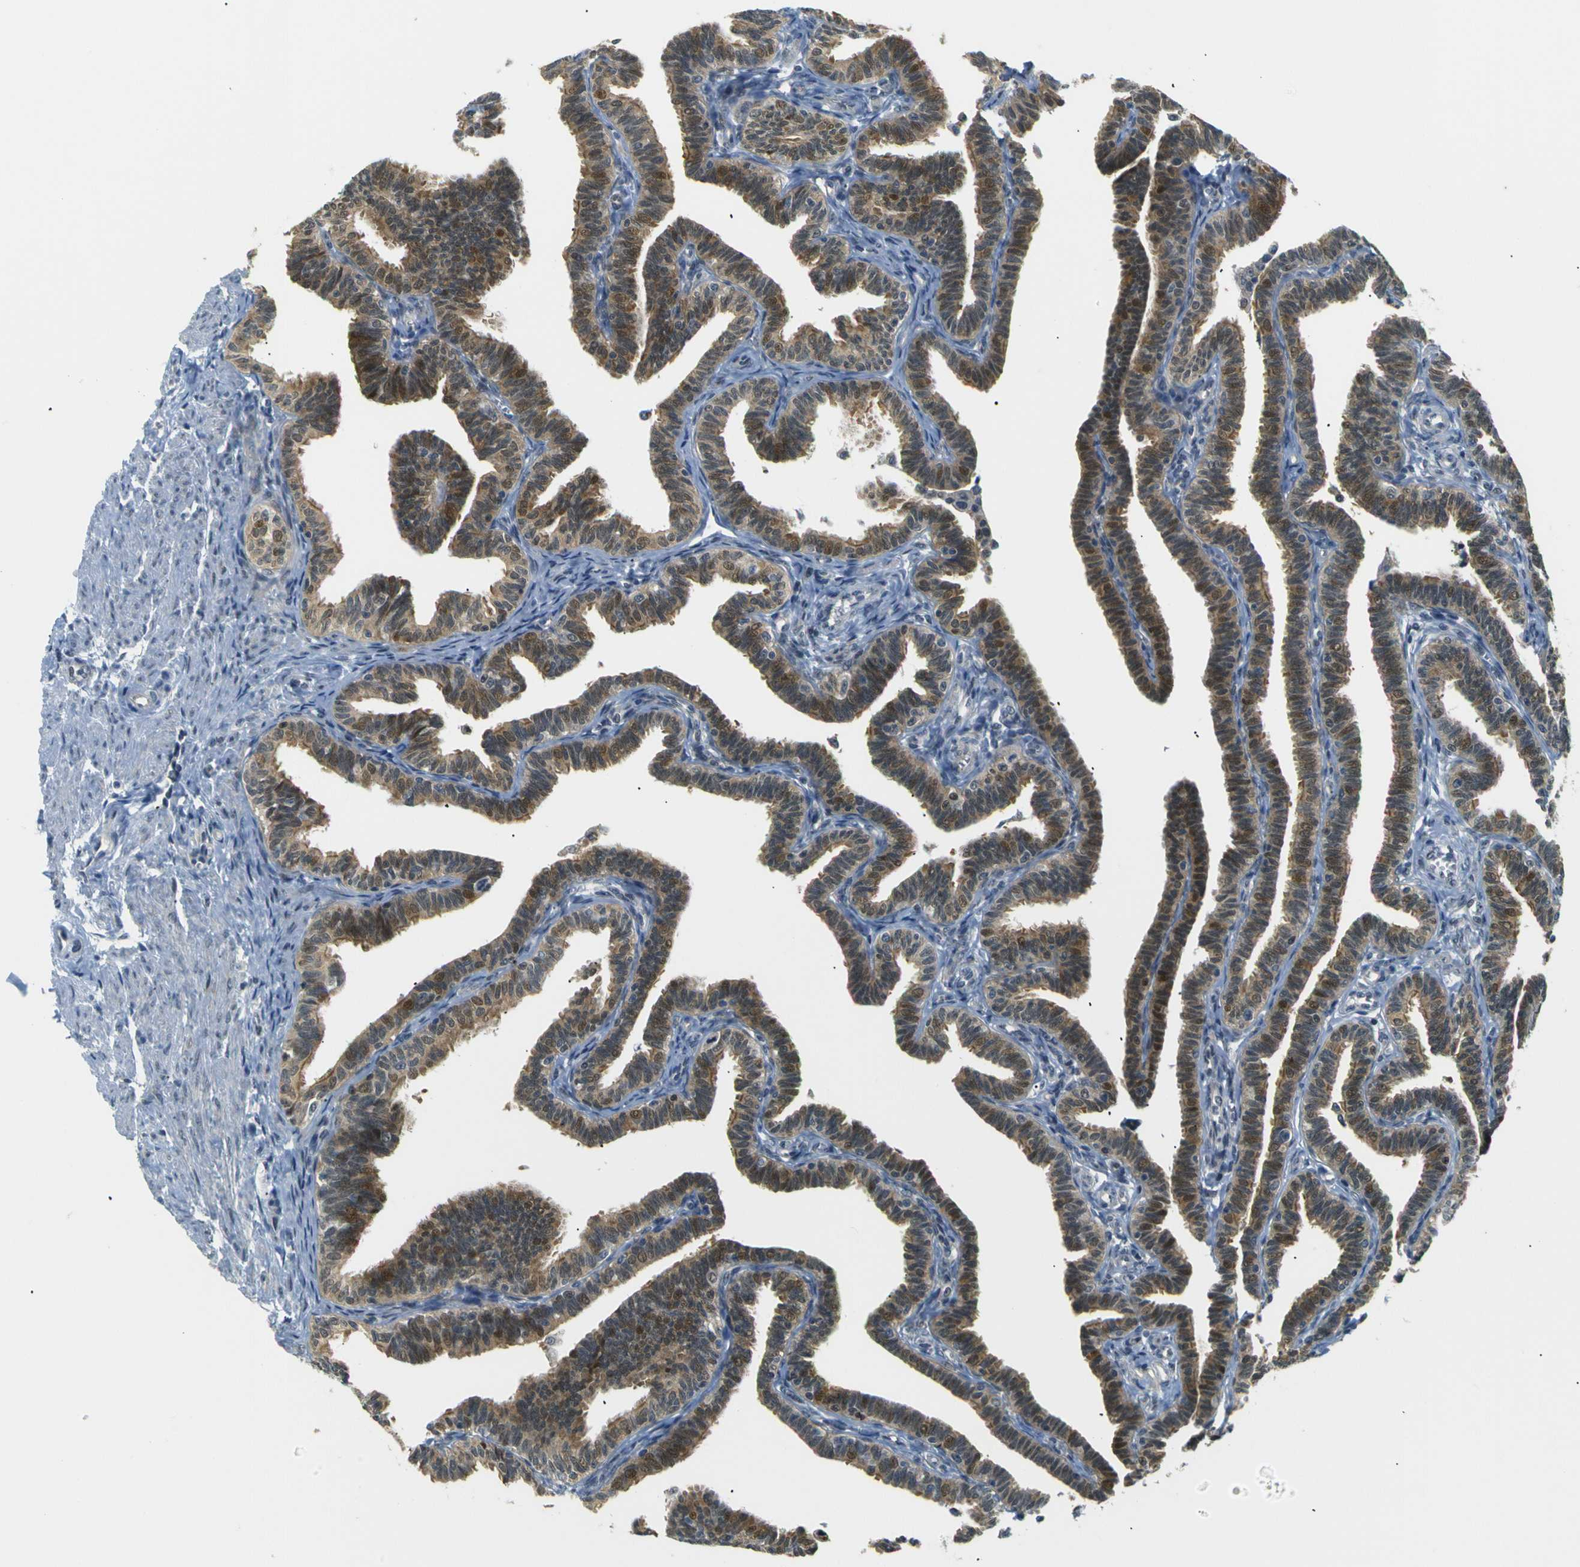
{"staining": {"intensity": "moderate", "quantity": ">75%", "location": "cytoplasmic/membranous,nuclear"}, "tissue": "fallopian tube", "cell_type": "Glandular cells", "image_type": "normal", "snomed": [{"axis": "morphology", "description": "Normal tissue, NOS"}, {"axis": "topography", "description": "Fallopian tube"}, {"axis": "topography", "description": "Ovary"}], "caption": "High-power microscopy captured an IHC photomicrograph of unremarkable fallopian tube, revealing moderate cytoplasmic/membranous,nuclear expression in approximately >75% of glandular cells.", "gene": "SKP1", "patient": {"sex": "female", "age": 23}}